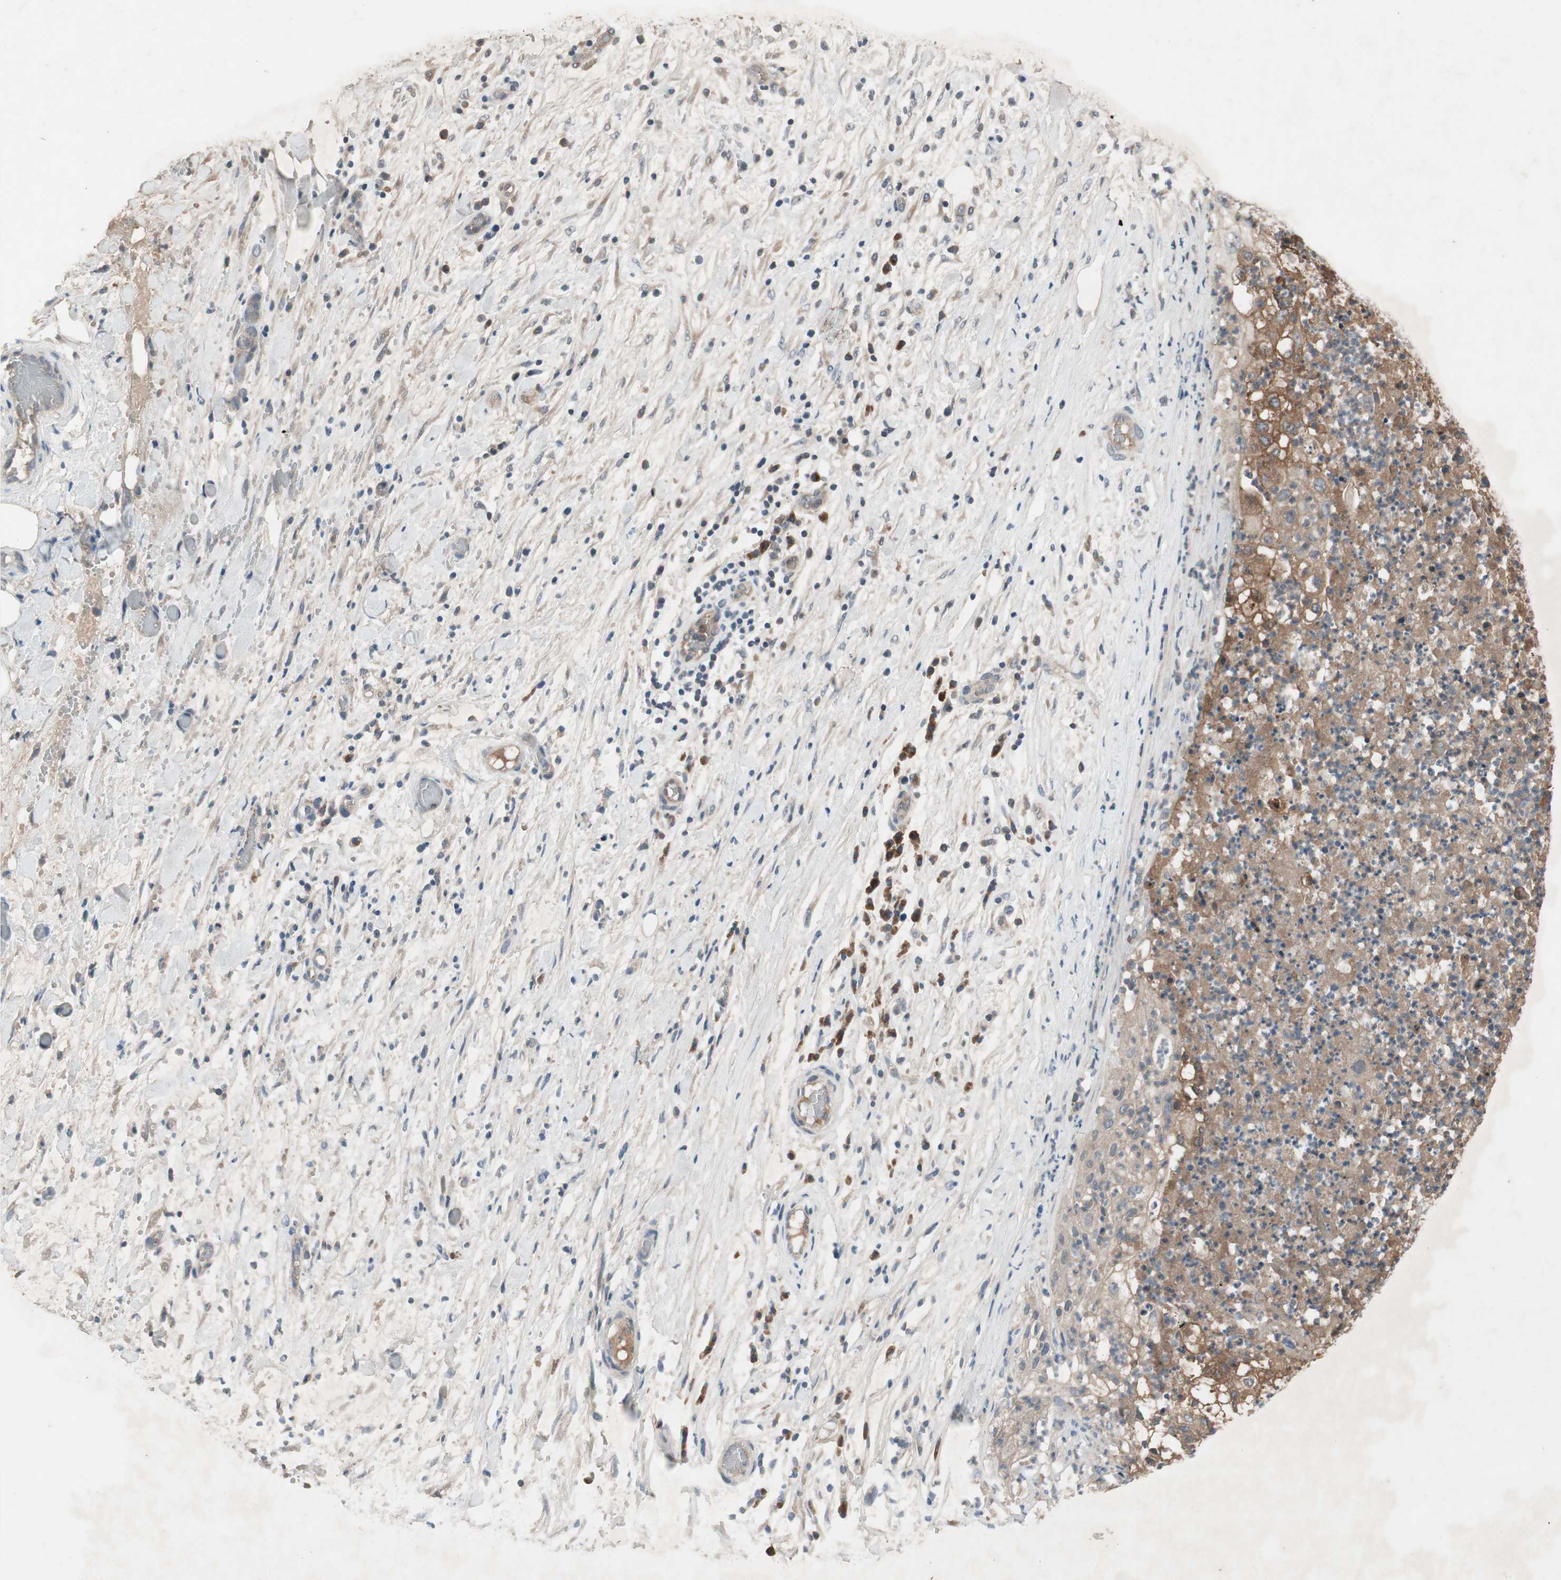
{"staining": {"intensity": "moderate", "quantity": ">75%", "location": "cytoplasmic/membranous"}, "tissue": "lung cancer", "cell_type": "Tumor cells", "image_type": "cancer", "snomed": [{"axis": "morphology", "description": "Inflammation, NOS"}, {"axis": "morphology", "description": "Squamous cell carcinoma, NOS"}, {"axis": "topography", "description": "Lymph node"}, {"axis": "topography", "description": "Soft tissue"}, {"axis": "topography", "description": "Lung"}], "caption": "This histopathology image reveals immunohistochemistry staining of human squamous cell carcinoma (lung), with medium moderate cytoplasmic/membranous staining in approximately >75% of tumor cells.", "gene": "NSF", "patient": {"sex": "male", "age": 66}}